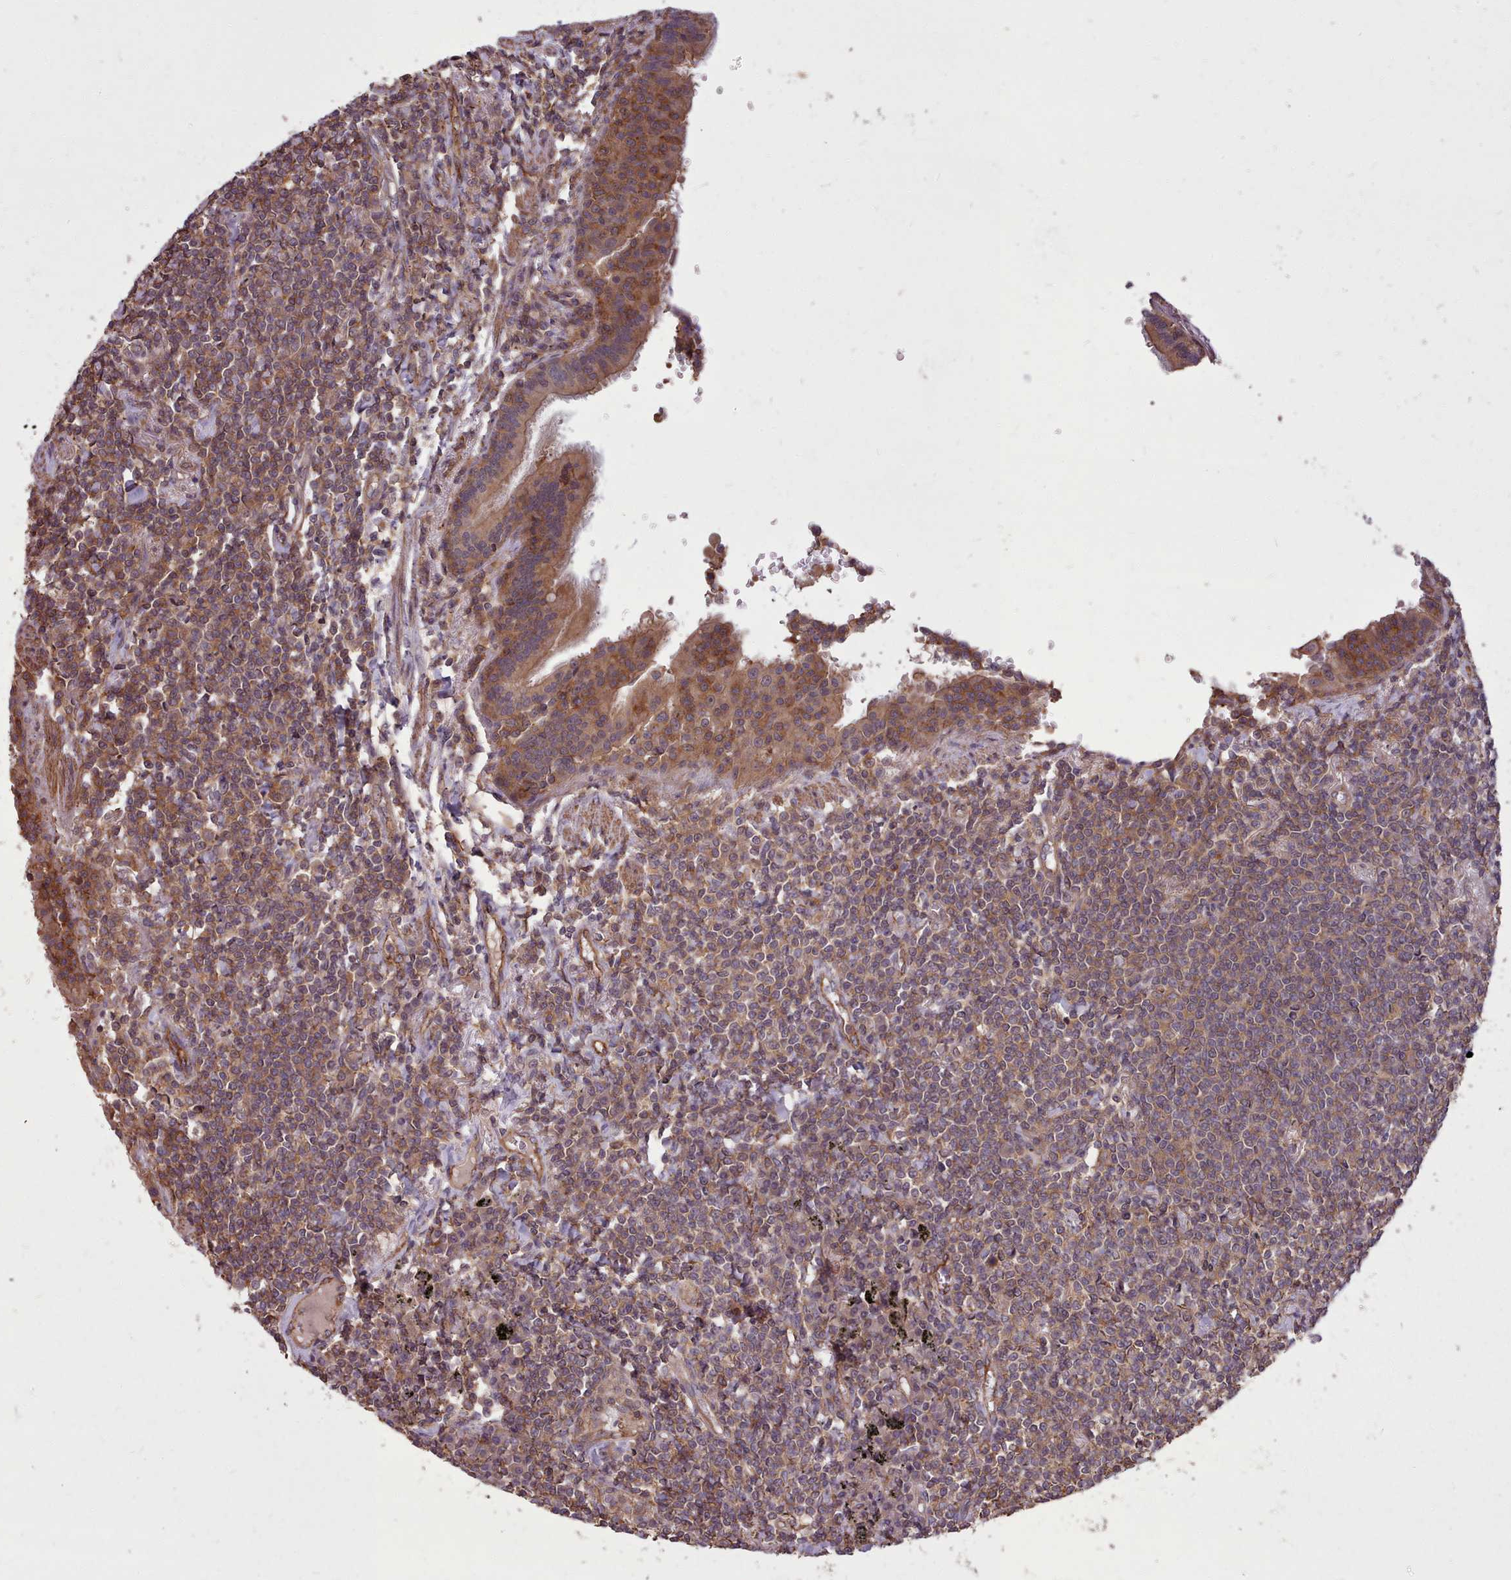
{"staining": {"intensity": "moderate", "quantity": ">75%", "location": "cytoplasmic/membranous"}, "tissue": "lymphoma", "cell_type": "Tumor cells", "image_type": "cancer", "snomed": [{"axis": "morphology", "description": "Malignant lymphoma, non-Hodgkin's type, Low grade"}, {"axis": "topography", "description": "Lung"}], "caption": "Brown immunohistochemical staining in lymphoma demonstrates moderate cytoplasmic/membranous staining in approximately >75% of tumor cells. (brown staining indicates protein expression, while blue staining denotes nuclei).", "gene": "STUB1", "patient": {"sex": "female", "age": 71}}